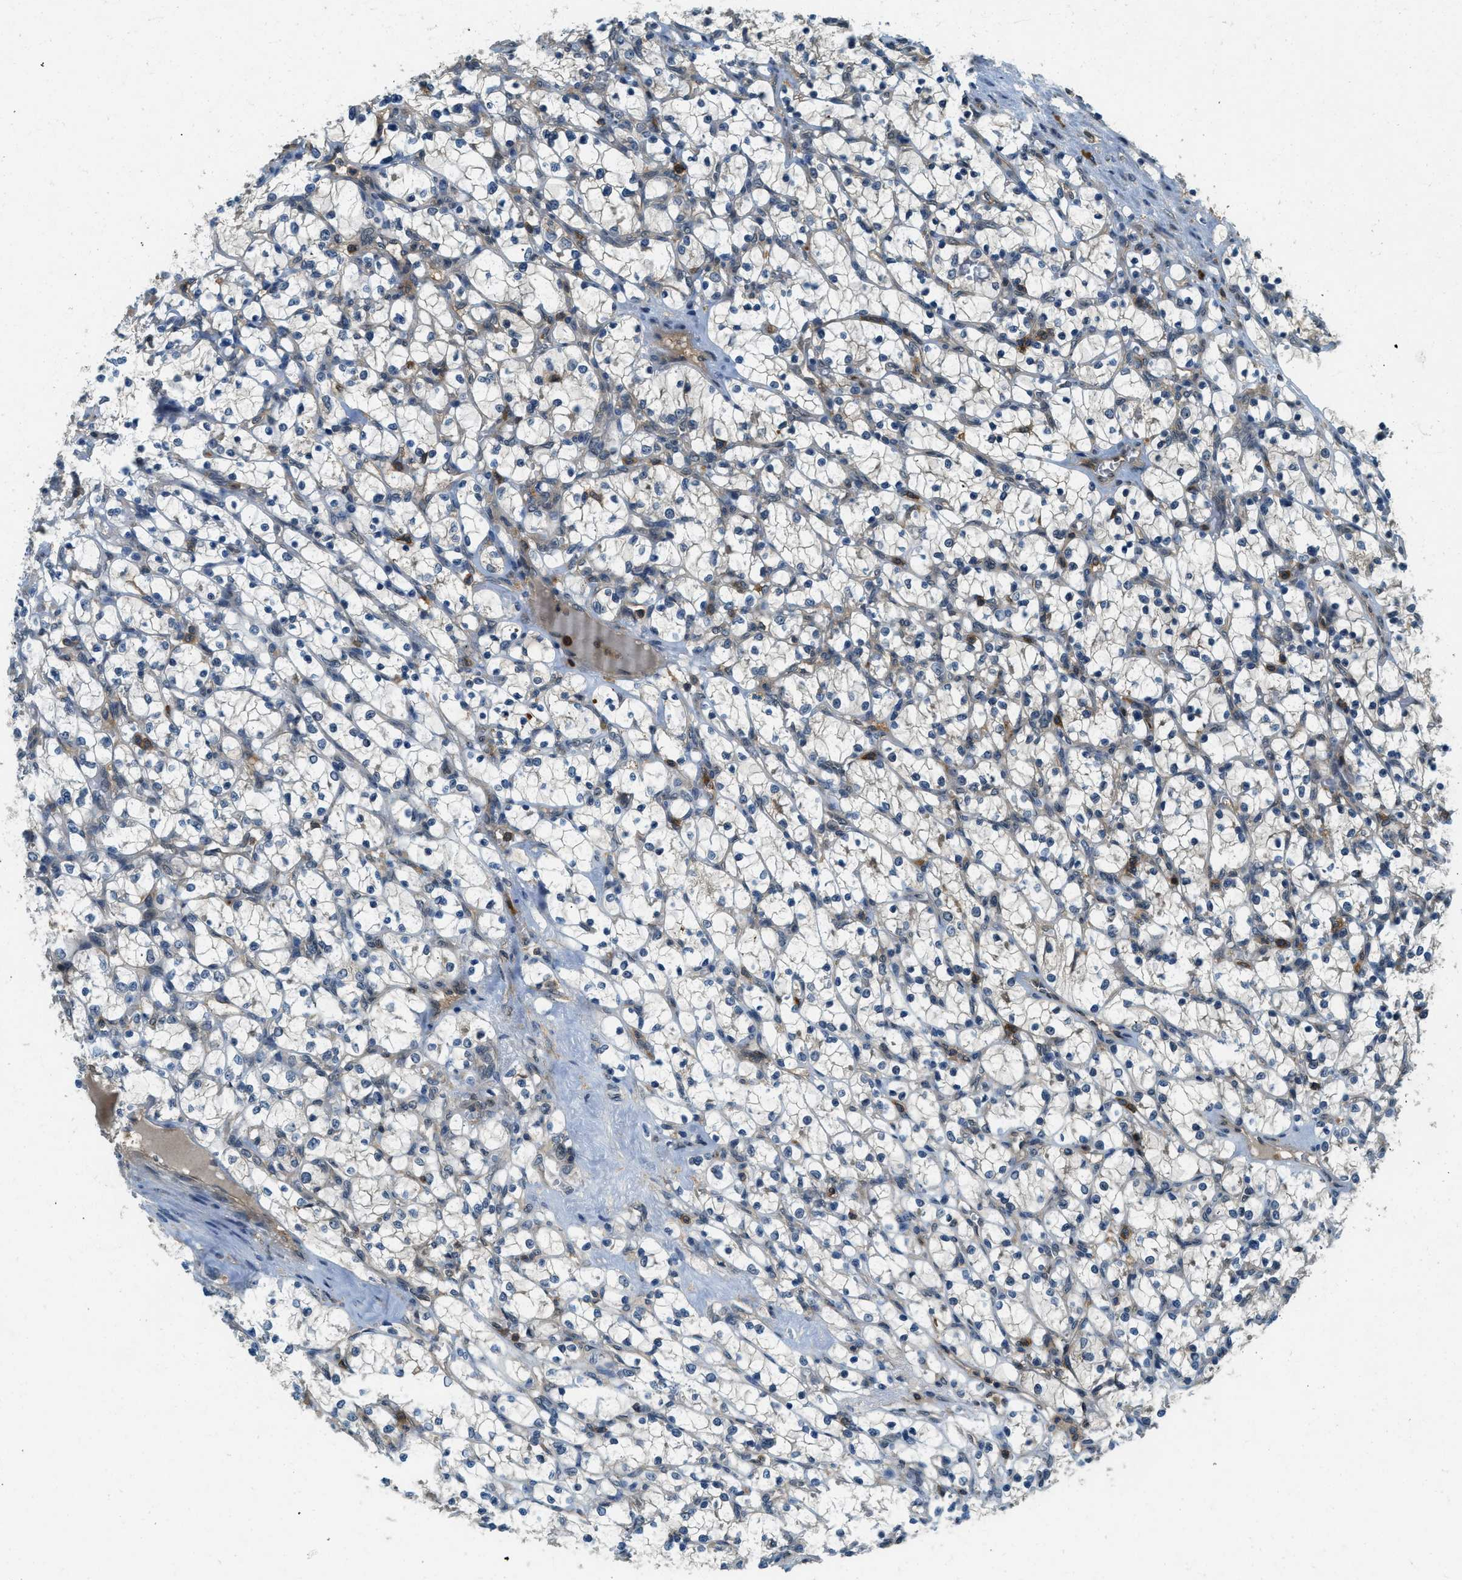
{"staining": {"intensity": "negative", "quantity": "none", "location": "none"}, "tissue": "renal cancer", "cell_type": "Tumor cells", "image_type": "cancer", "snomed": [{"axis": "morphology", "description": "Adenocarcinoma, NOS"}, {"axis": "topography", "description": "Kidney"}], "caption": "IHC of renal adenocarcinoma demonstrates no staining in tumor cells.", "gene": "GMPPB", "patient": {"sex": "female", "age": 69}}